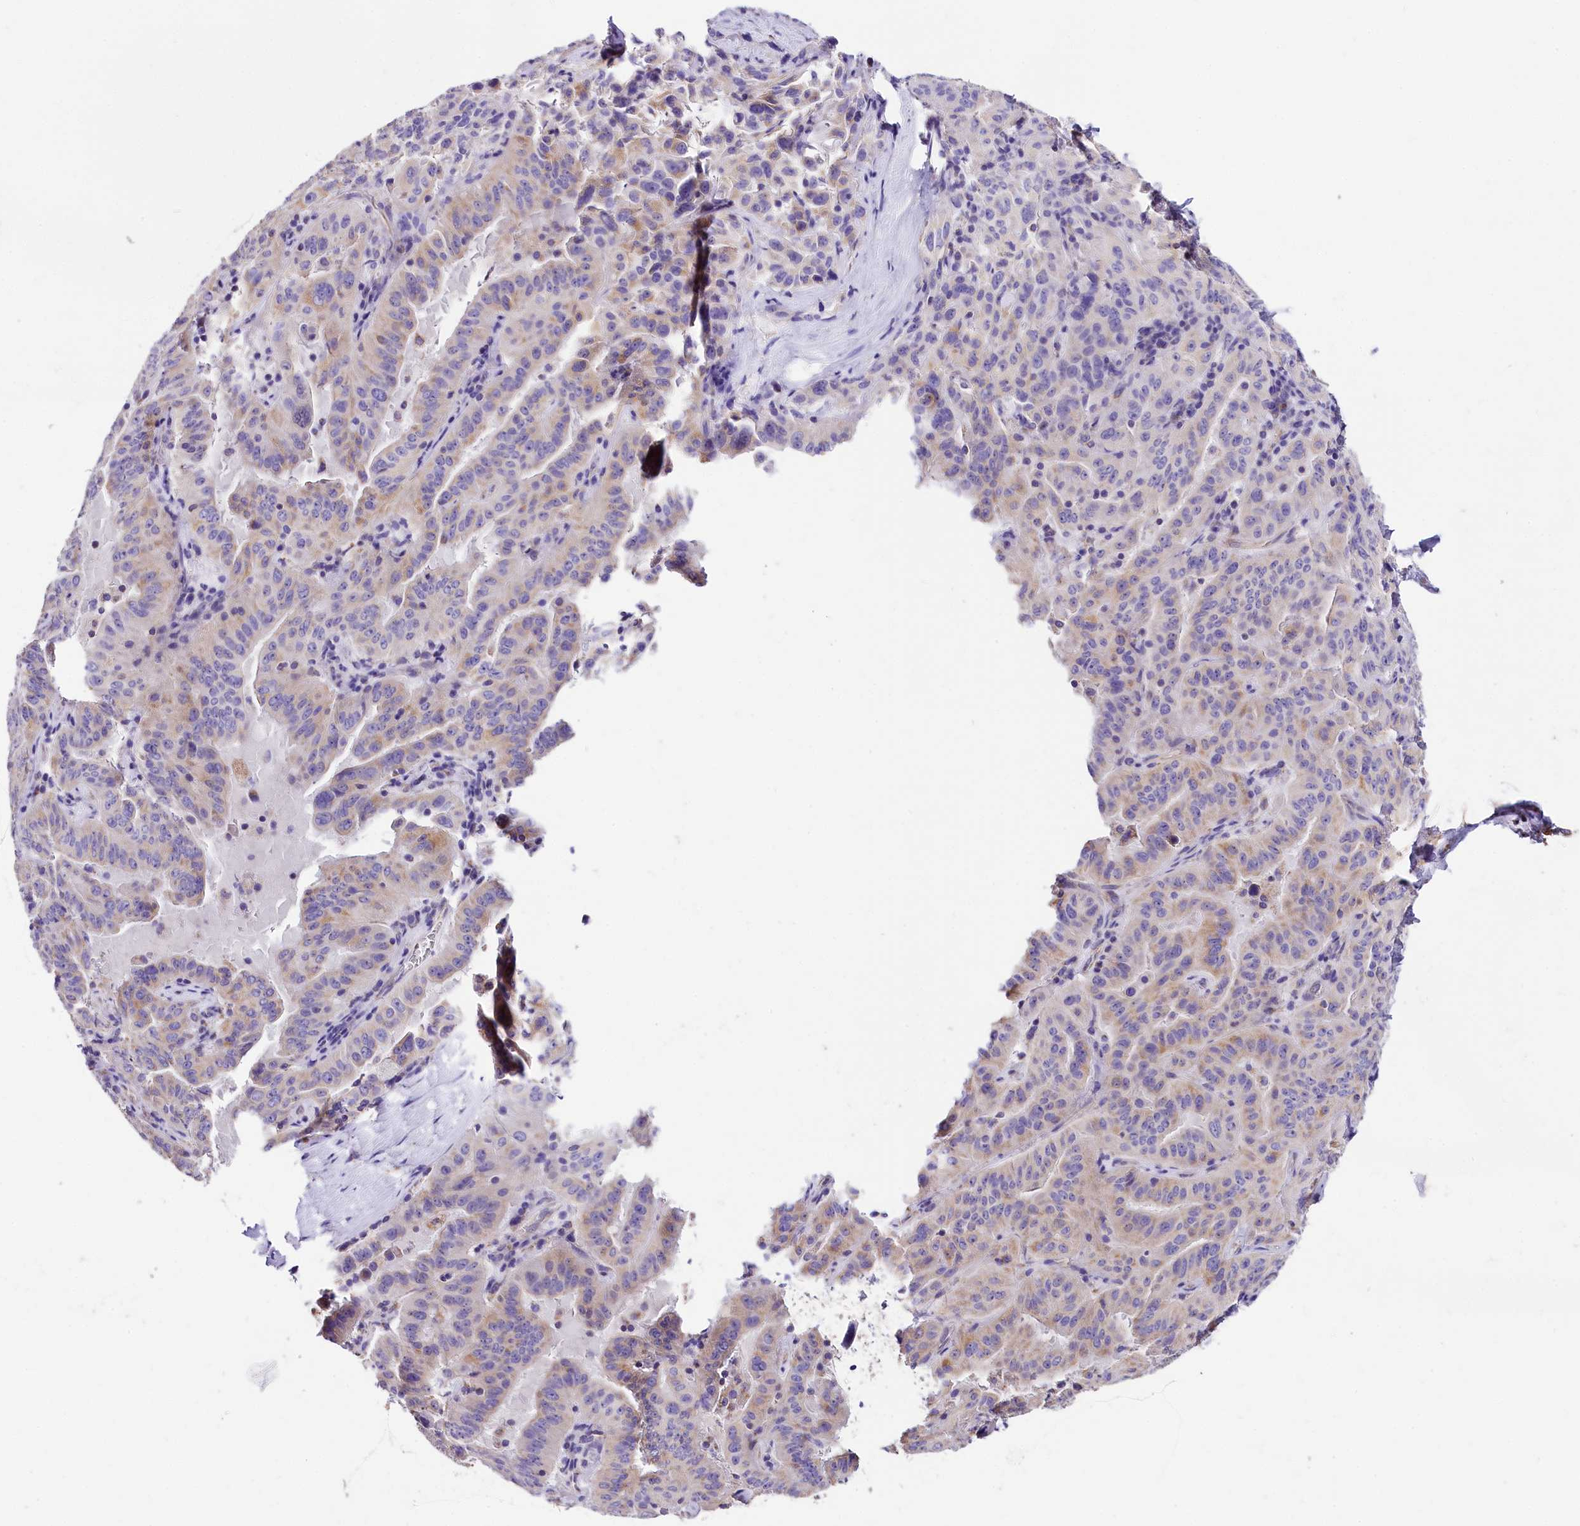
{"staining": {"intensity": "weak", "quantity": "<25%", "location": "cytoplasmic/membranous"}, "tissue": "pancreatic cancer", "cell_type": "Tumor cells", "image_type": "cancer", "snomed": [{"axis": "morphology", "description": "Adenocarcinoma, NOS"}, {"axis": "topography", "description": "Pancreas"}], "caption": "Immunohistochemistry histopathology image of adenocarcinoma (pancreatic) stained for a protein (brown), which shows no expression in tumor cells.", "gene": "ACAA2", "patient": {"sex": "male", "age": 63}}